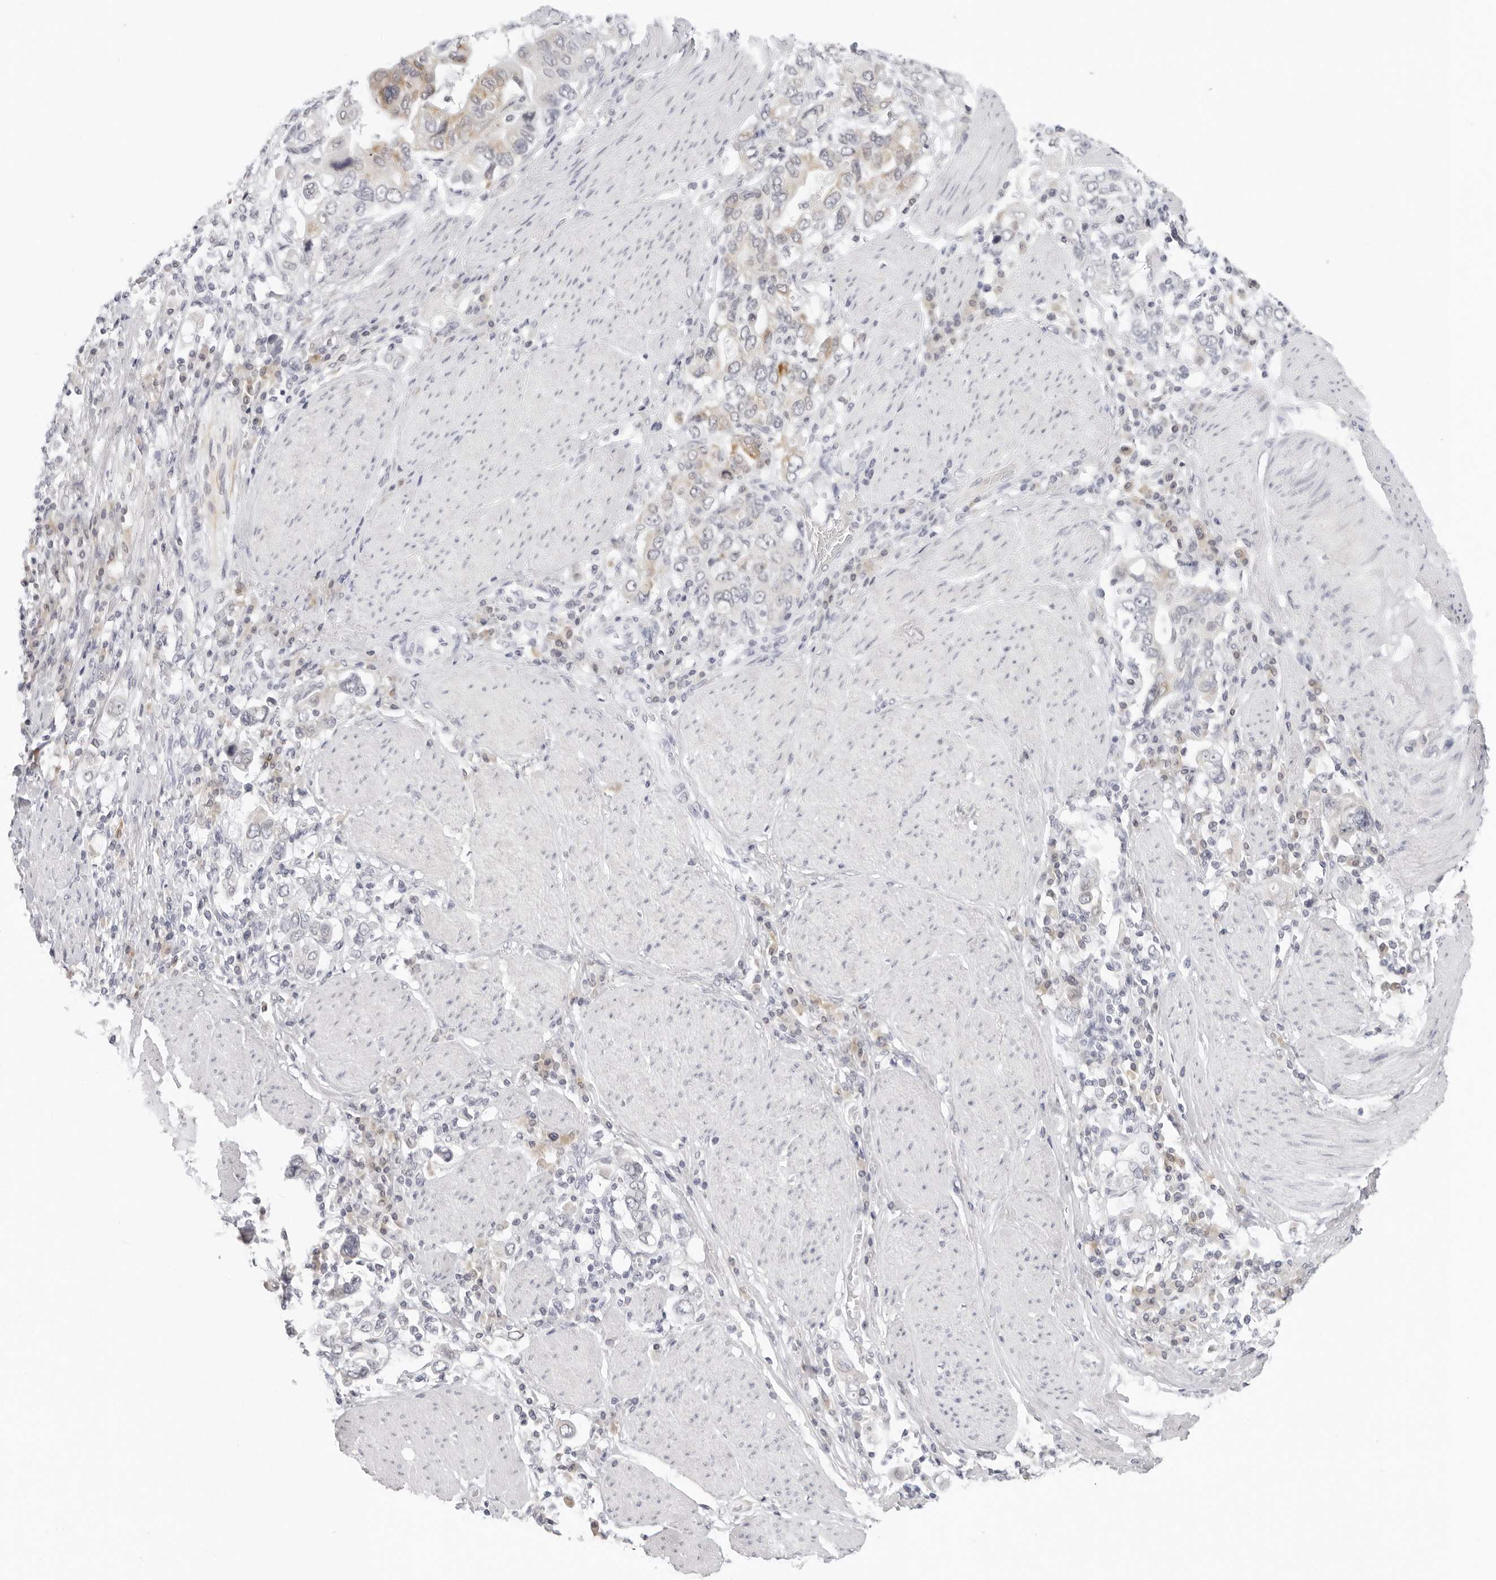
{"staining": {"intensity": "moderate", "quantity": "<25%", "location": "cytoplasmic/membranous"}, "tissue": "stomach cancer", "cell_type": "Tumor cells", "image_type": "cancer", "snomed": [{"axis": "morphology", "description": "Adenocarcinoma, NOS"}, {"axis": "topography", "description": "Stomach, upper"}], "caption": "The immunohistochemical stain labels moderate cytoplasmic/membranous positivity in tumor cells of adenocarcinoma (stomach) tissue.", "gene": "EDN2", "patient": {"sex": "male", "age": 62}}